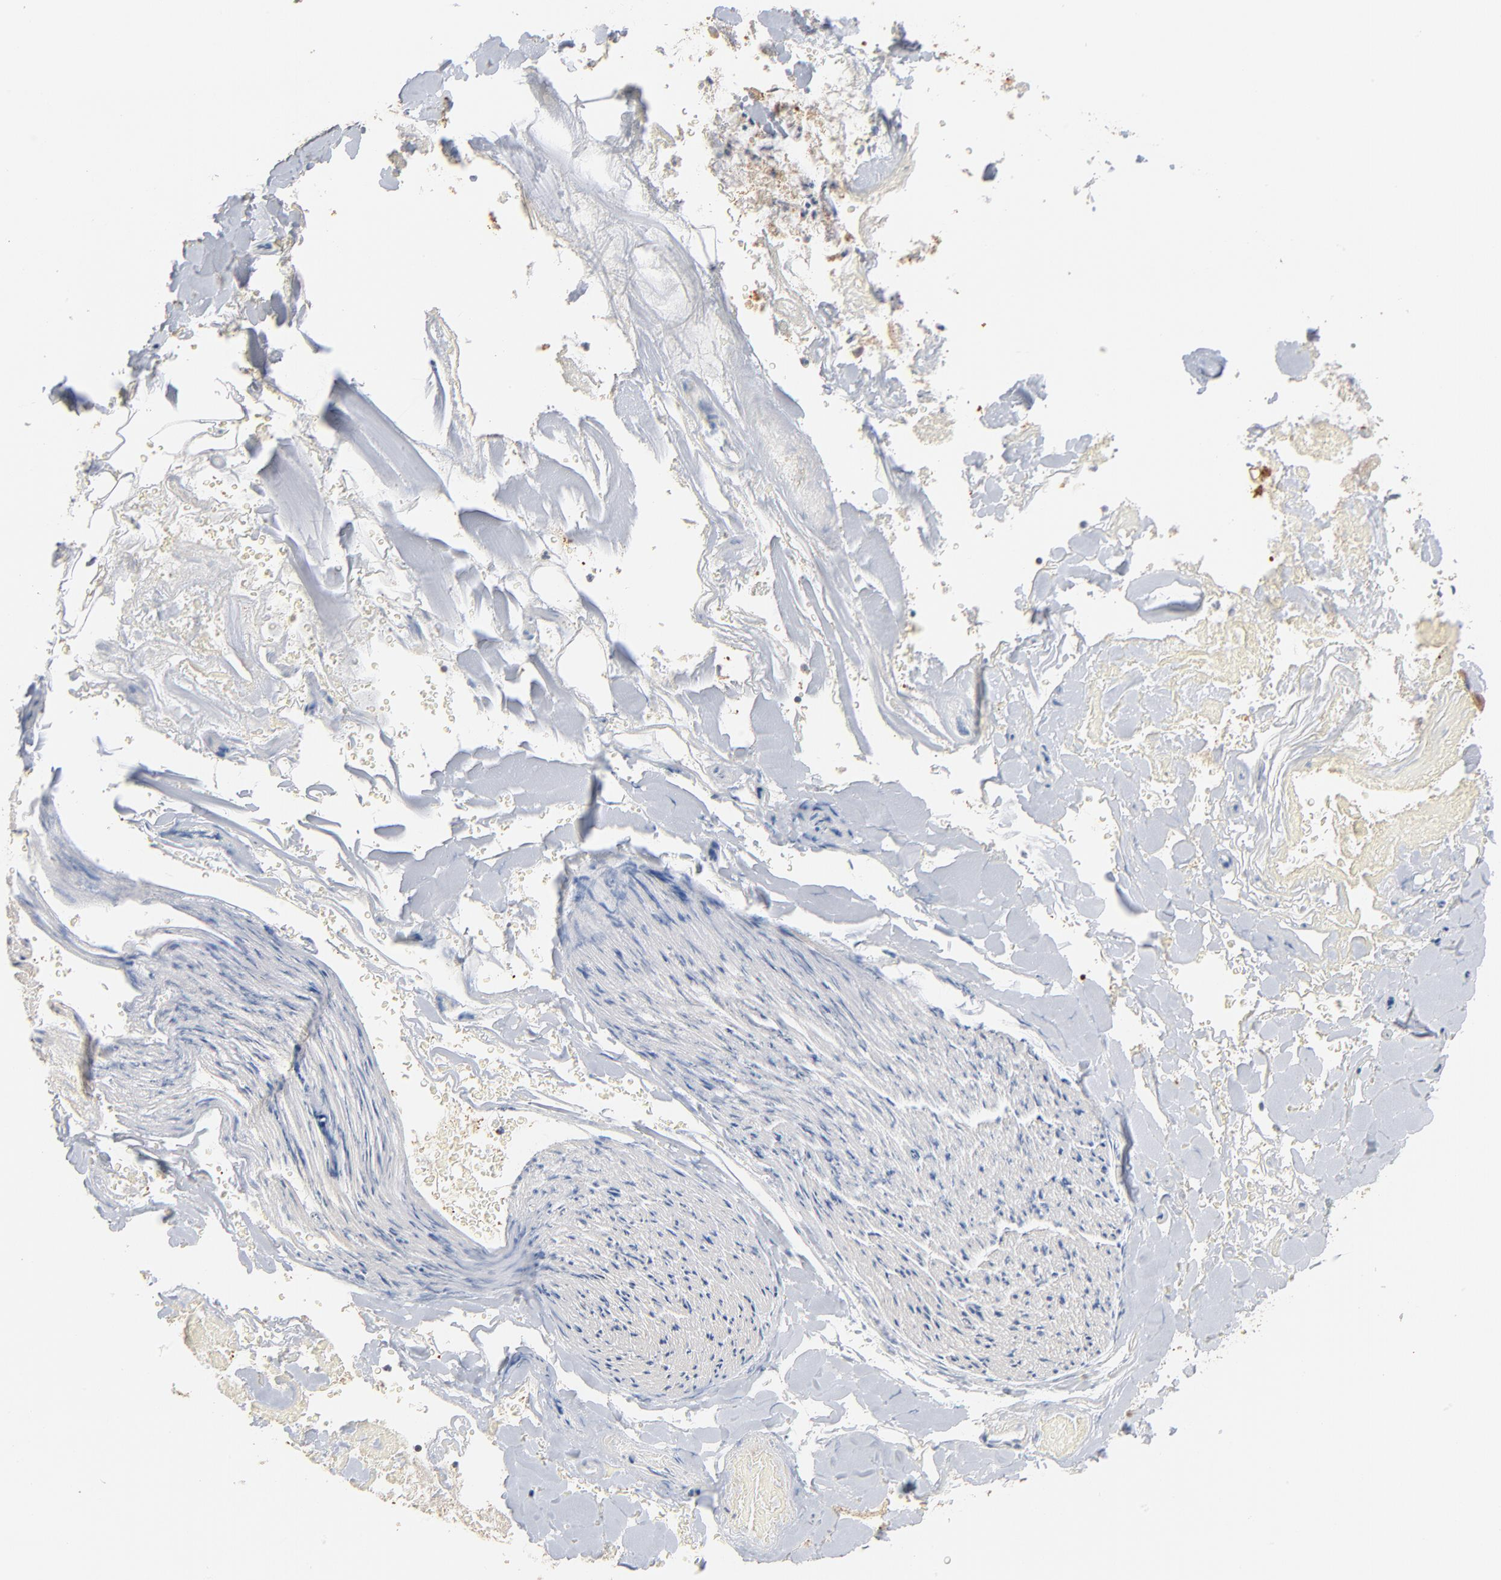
{"staining": {"intensity": "negative", "quantity": "none", "location": "none"}, "tissue": "adipose tissue", "cell_type": "Adipocytes", "image_type": "normal", "snomed": [{"axis": "morphology", "description": "Normal tissue, NOS"}, {"axis": "morphology", "description": "Cholangiocarcinoma"}, {"axis": "topography", "description": "Liver"}, {"axis": "topography", "description": "Peripheral nerve tissue"}], "caption": "Normal adipose tissue was stained to show a protein in brown. There is no significant positivity in adipocytes. (DAB (3,3'-diaminobenzidine) IHC with hematoxylin counter stain).", "gene": "ZDHHC8", "patient": {"sex": "male", "age": 50}}